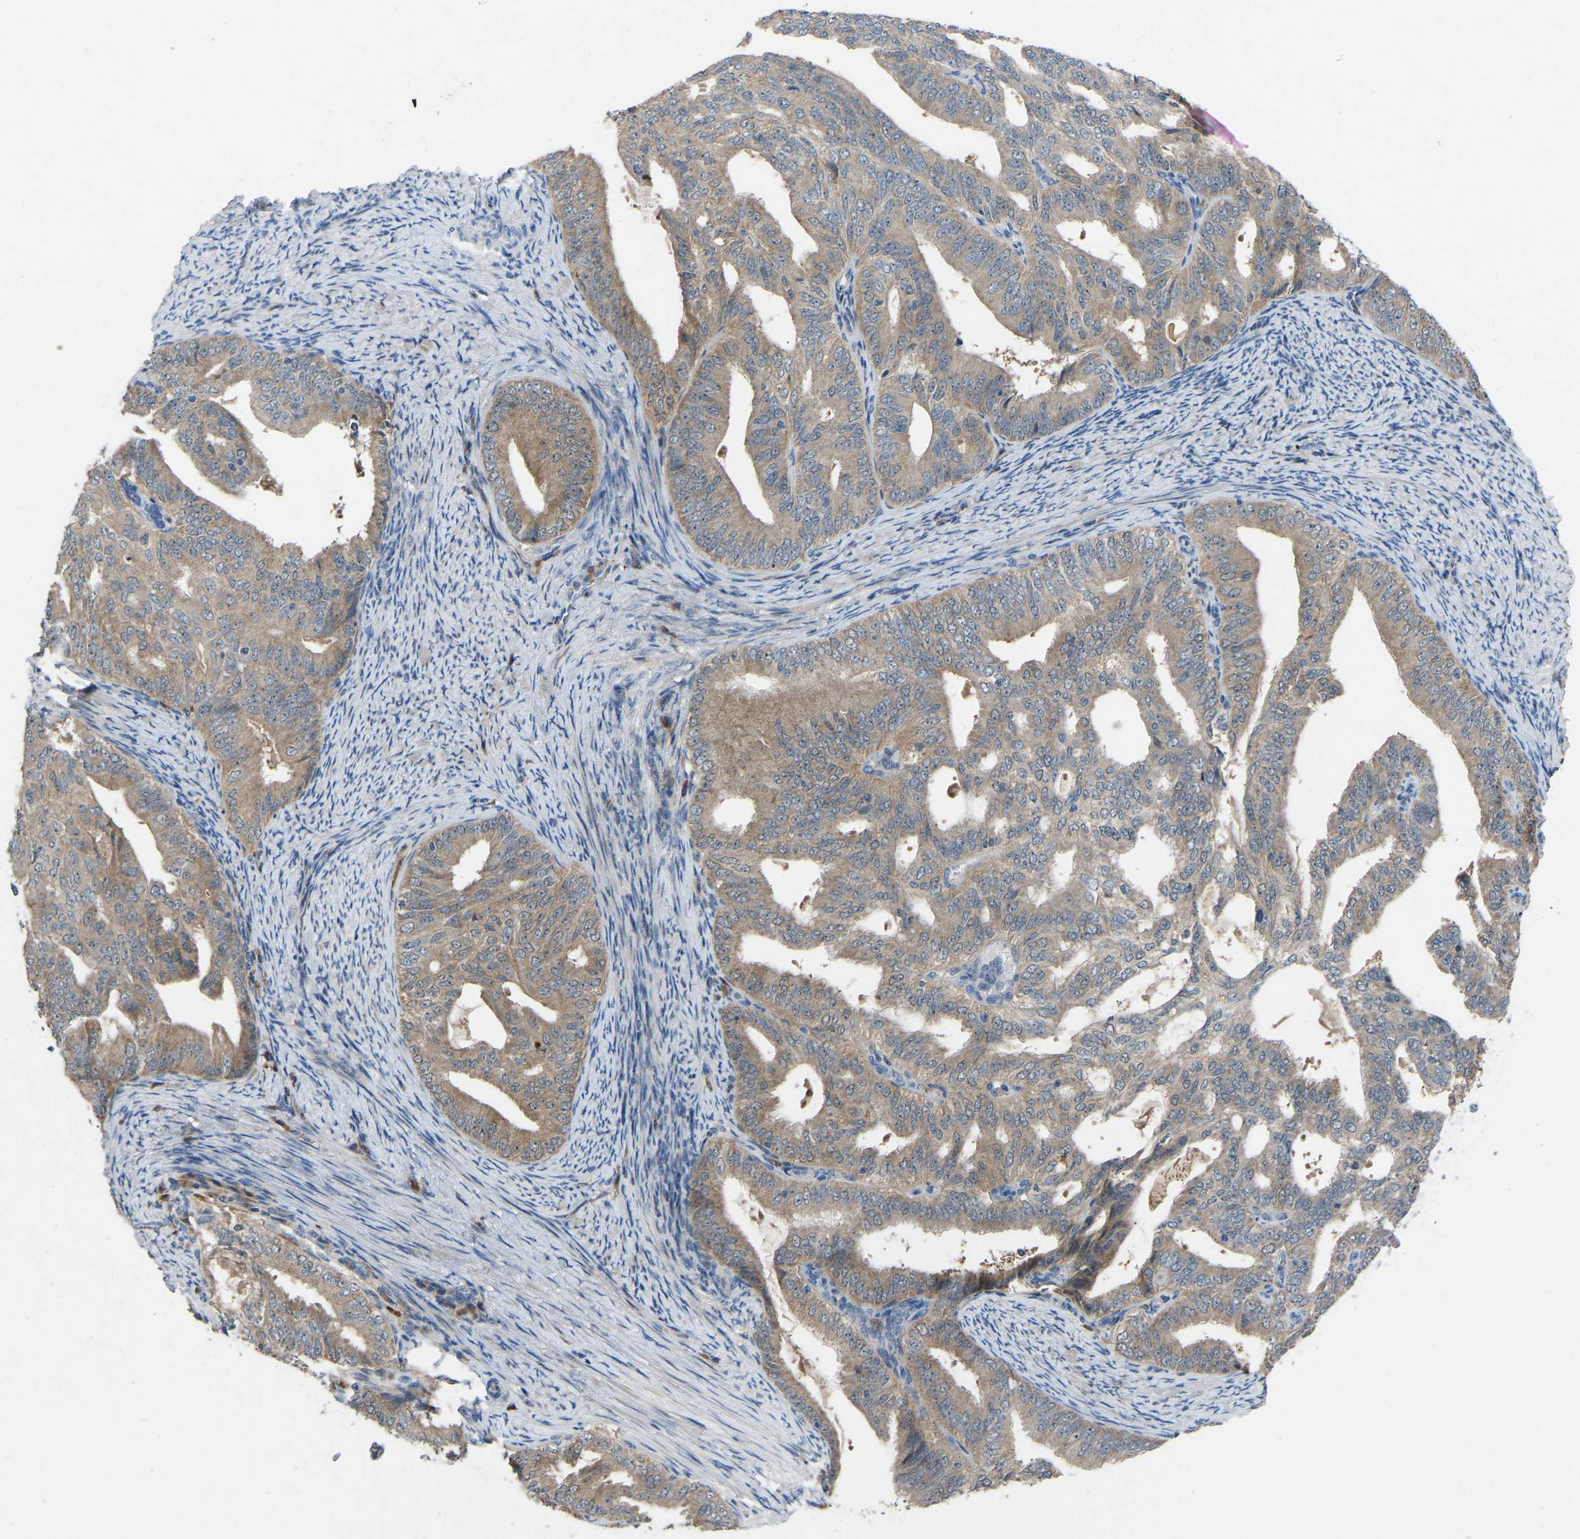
{"staining": {"intensity": "weak", "quantity": ">75%", "location": "cytoplasmic/membranous"}, "tissue": "endometrial cancer", "cell_type": "Tumor cells", "image_type": "cancer", "snomed": [{"axis": "morphology", "description": "Adenocarcinoma, NOS"}, {"axis": "topography", "description": "Endometrium"}], "caption": "Immunohistochemical staining of endometrial adenocarcinoma shows low levels of weak cytoplasmic/membranous protein positivity in approximately >75% of tumor cells.", "gene": "FHIT", "patient": {"sex": "female", "age": 58}}